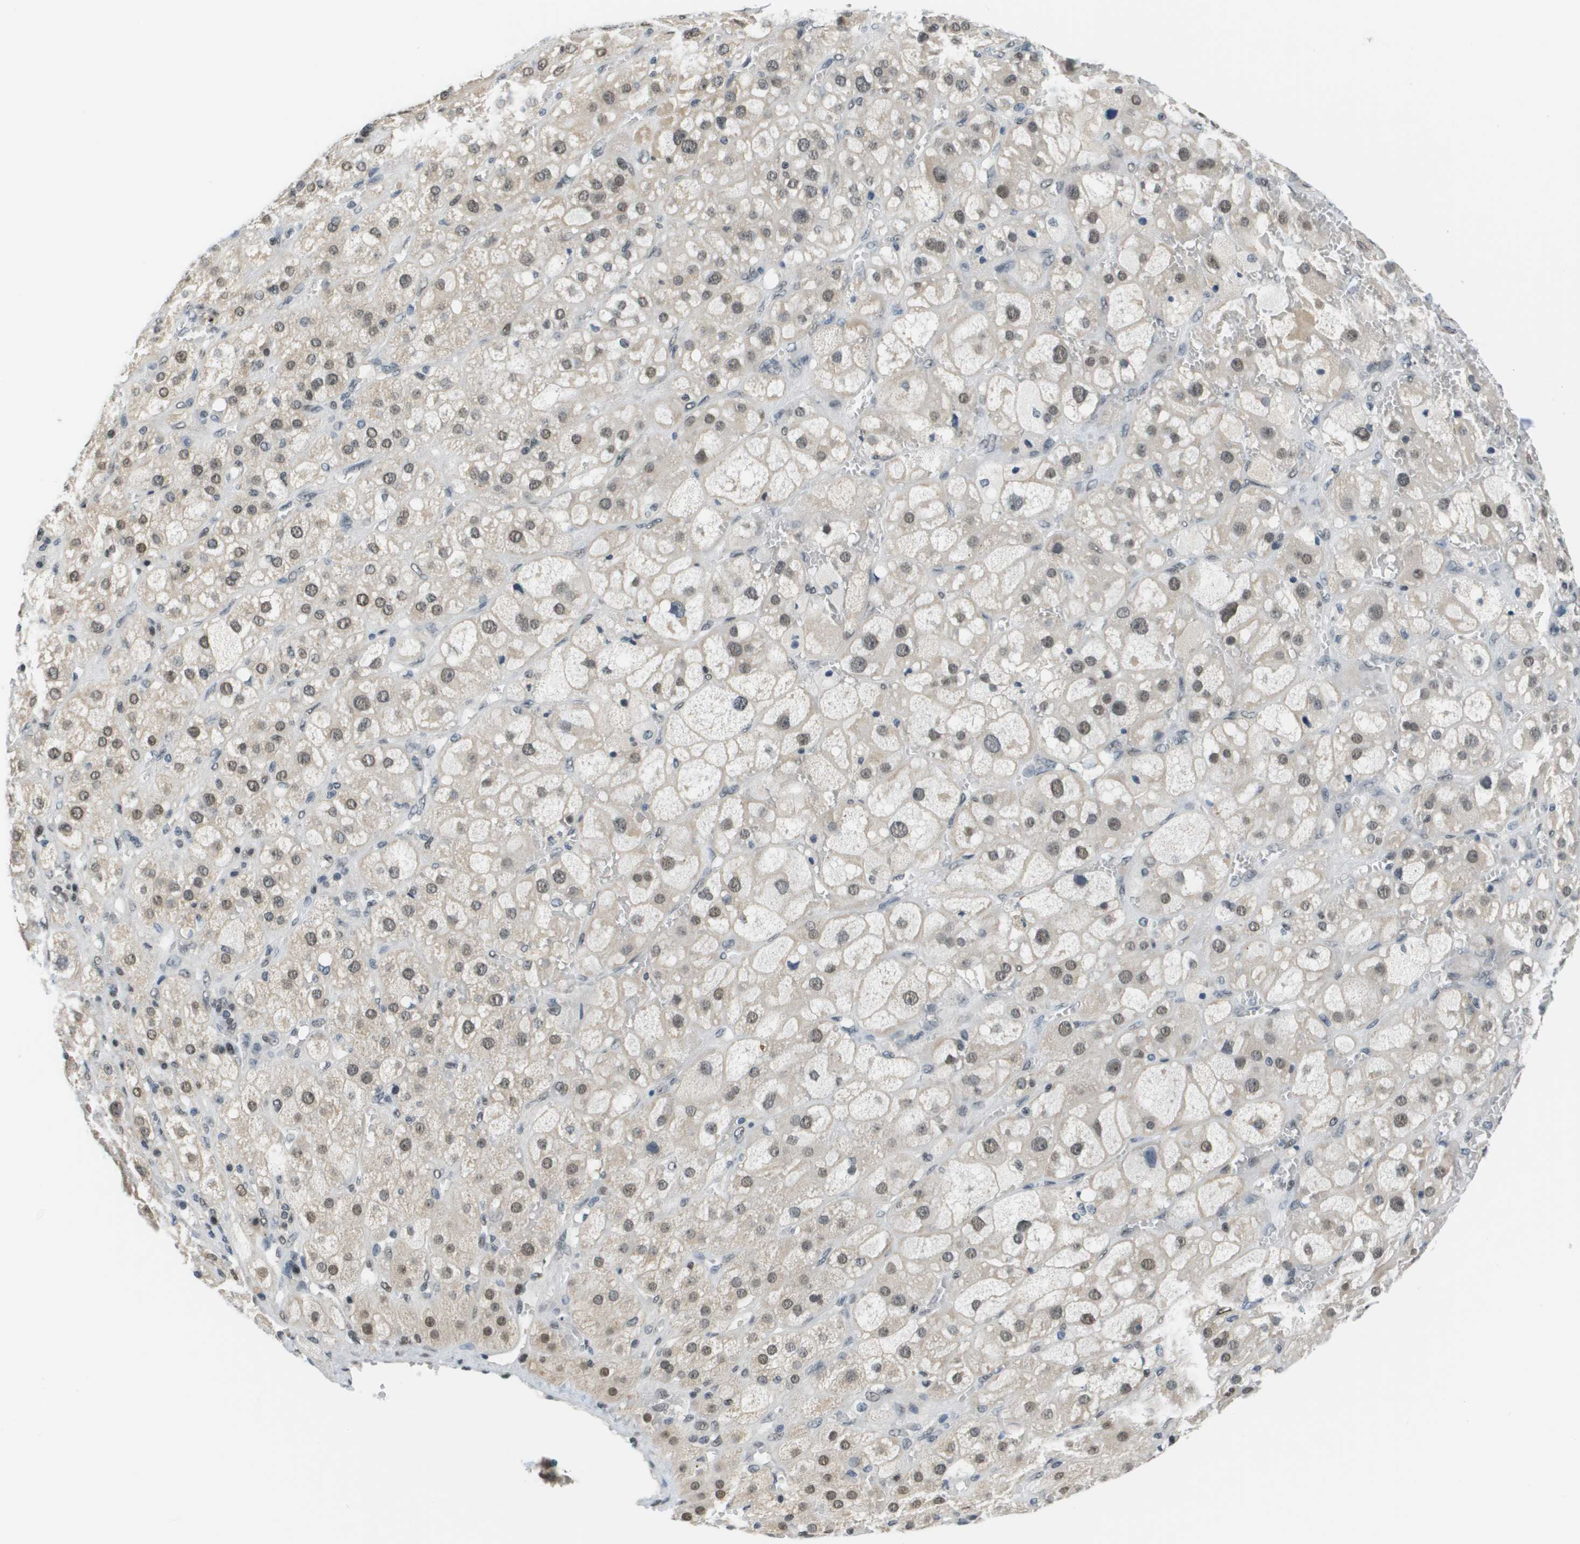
{"staining": {"intensity": "moderate", "quantity": ">75%", "location": "nuclear"}, "tissue": "adrenal gland", "cell_type": "Glandular cells", "image_type": "normal", "snomed": [{"axis": "morphology", "description": "Normal tissue, NOS"}, {"axis": "topography", "description": "Adrenal gland"}], "caption": "Immunohistochemical staining of benign human adrenal gland demonstrates medium levels of moderate nuclear expression in about >75% of glandular cells.", "gene": "CBX5", "patient": {"sex": "female", "age": 47}}